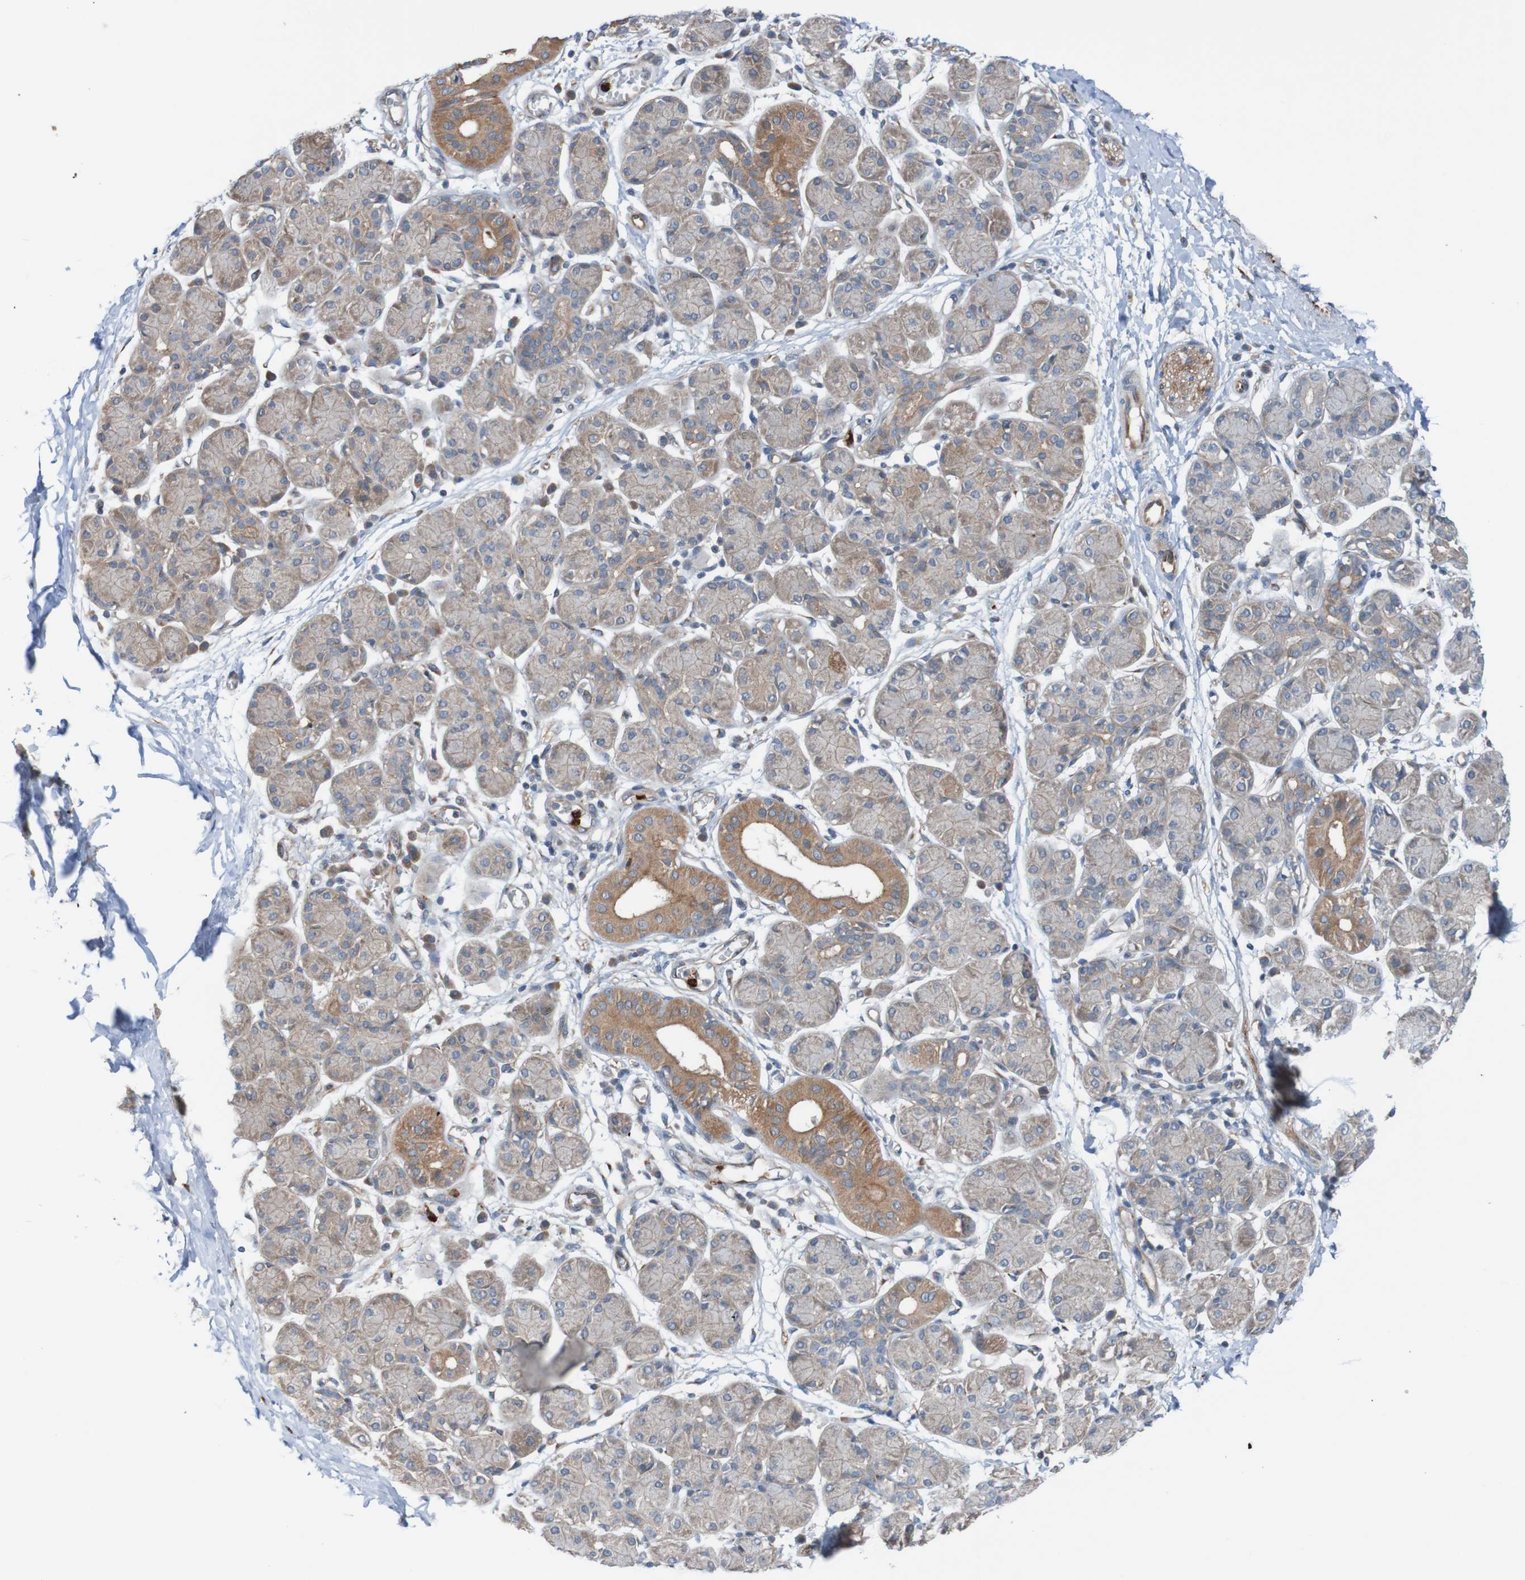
{"staining": {"intensity": "moderate", "quantity": "25%-75%", "location": "cytoplasmic/membranous"}, "tissue": "salivary gland", "cell_type": "Glandular cells", "image_type": "normal", "snomed": [{"axis": "morphology", "description": "Normal tissue, NOS"}, {"axis": "morphology", "description": "Inflammation, NOS"}, {"axis": "topography", "description": "Lymph node"}, {"axis": "topography", "description": "Salivary gland"}], "caption": "DAB immunohistochemical staining of benign salivary gland reveals moderate cytoplasmic/membranous protein positivity in about 25%-75% of glandular cells.", "gene": "ST8SIA6", "patient": {"sex": "male", "age": 3}}